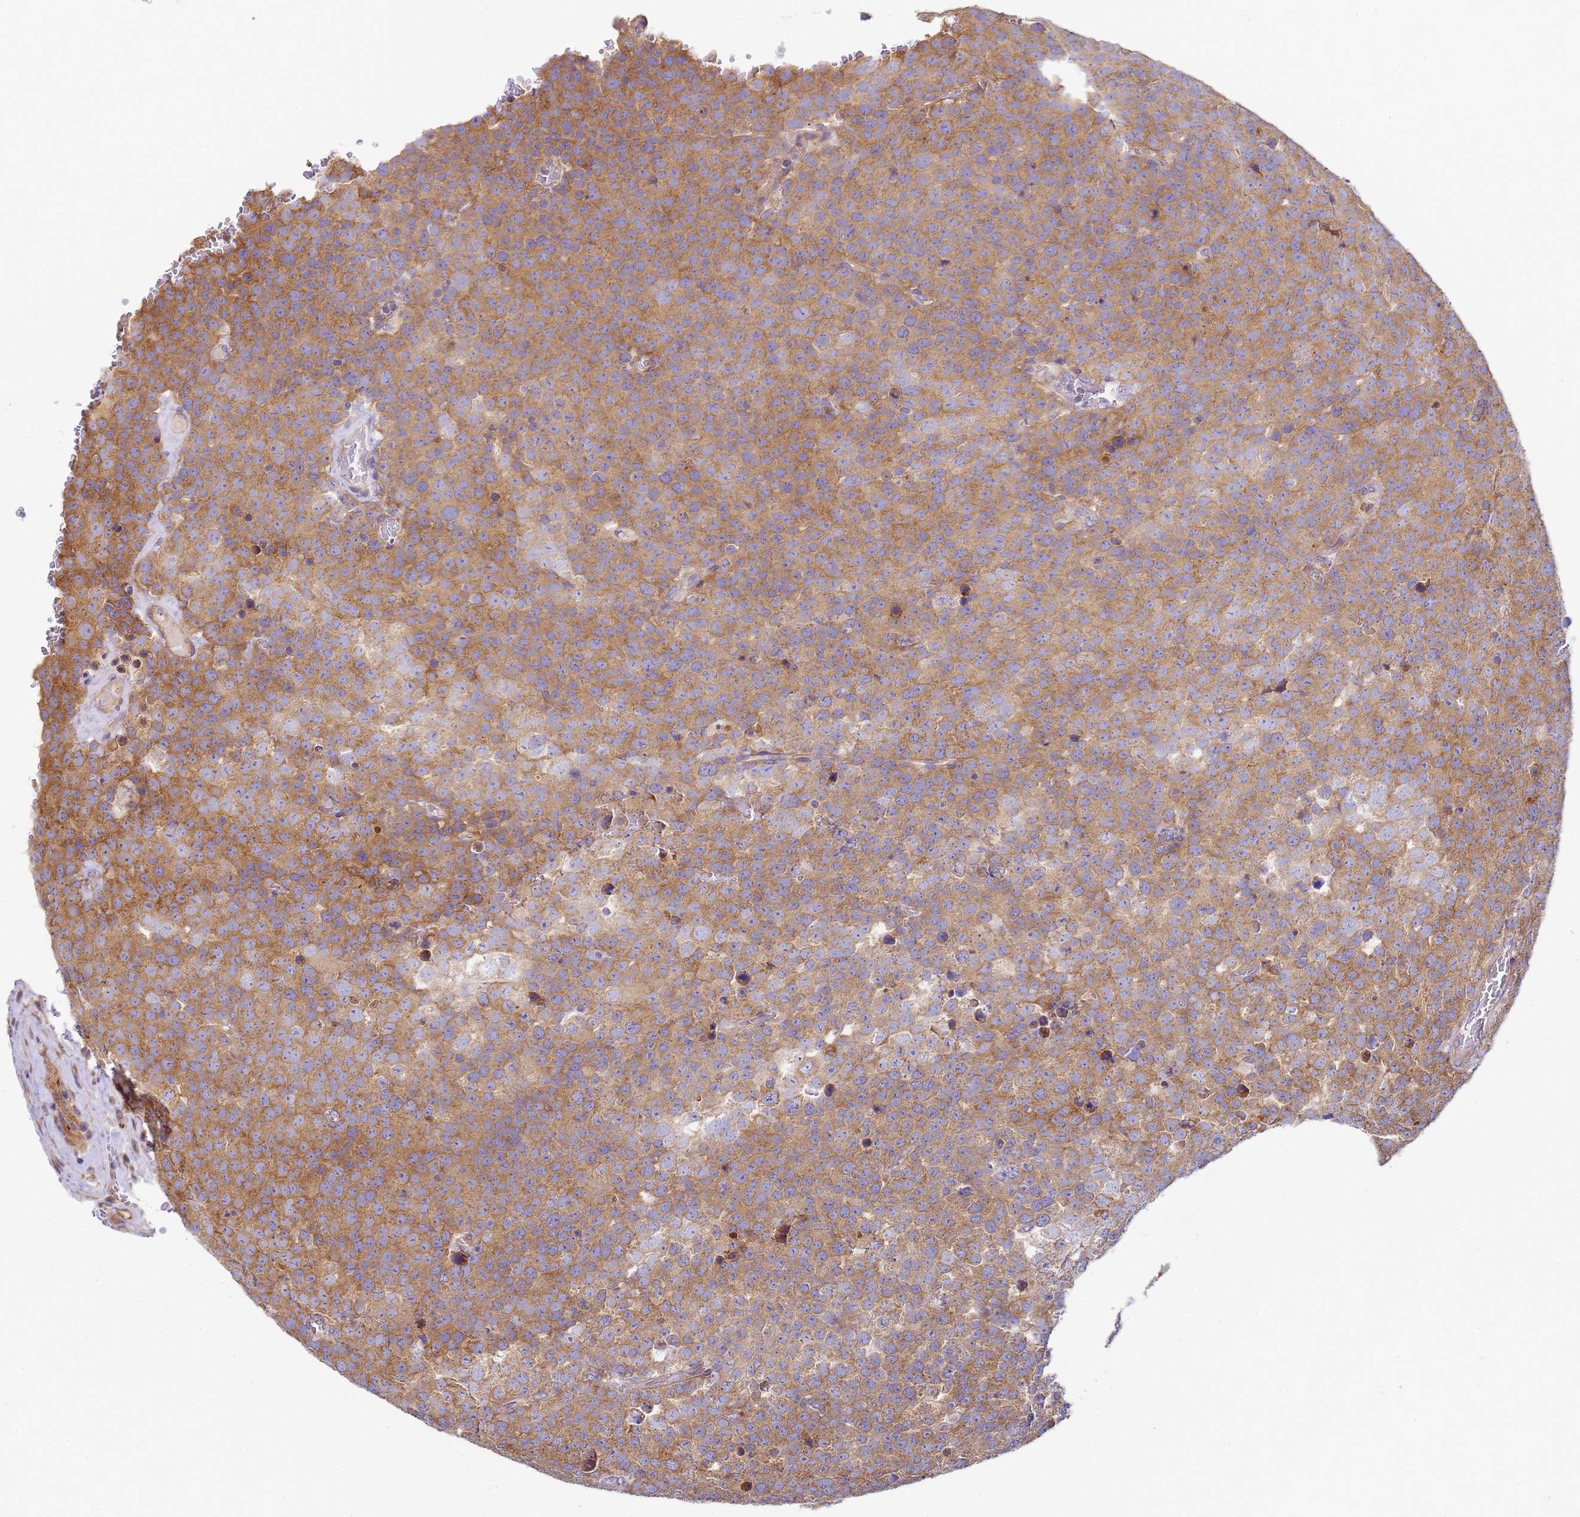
{"staining": {"intensity": "moderate", "quantity": ">75%", "location": "cytoplasmic/membranous"}, "tissue": "testis cancer", "cell_type": "Tumor cells", "image_type": "cancer", "snomed": [{"axis": "morphology", "description": "Seminoma, NOS"}, {"axis": "topography", "description": "Testis"}], "caption": "Testis seminoma stained for a protein (brown) shows moderate cytoplasmic/membranous positive expression in about >75% of tumor cells.", "gene": "RPL13A", "patient": {"sex": "male", "age": 71}}